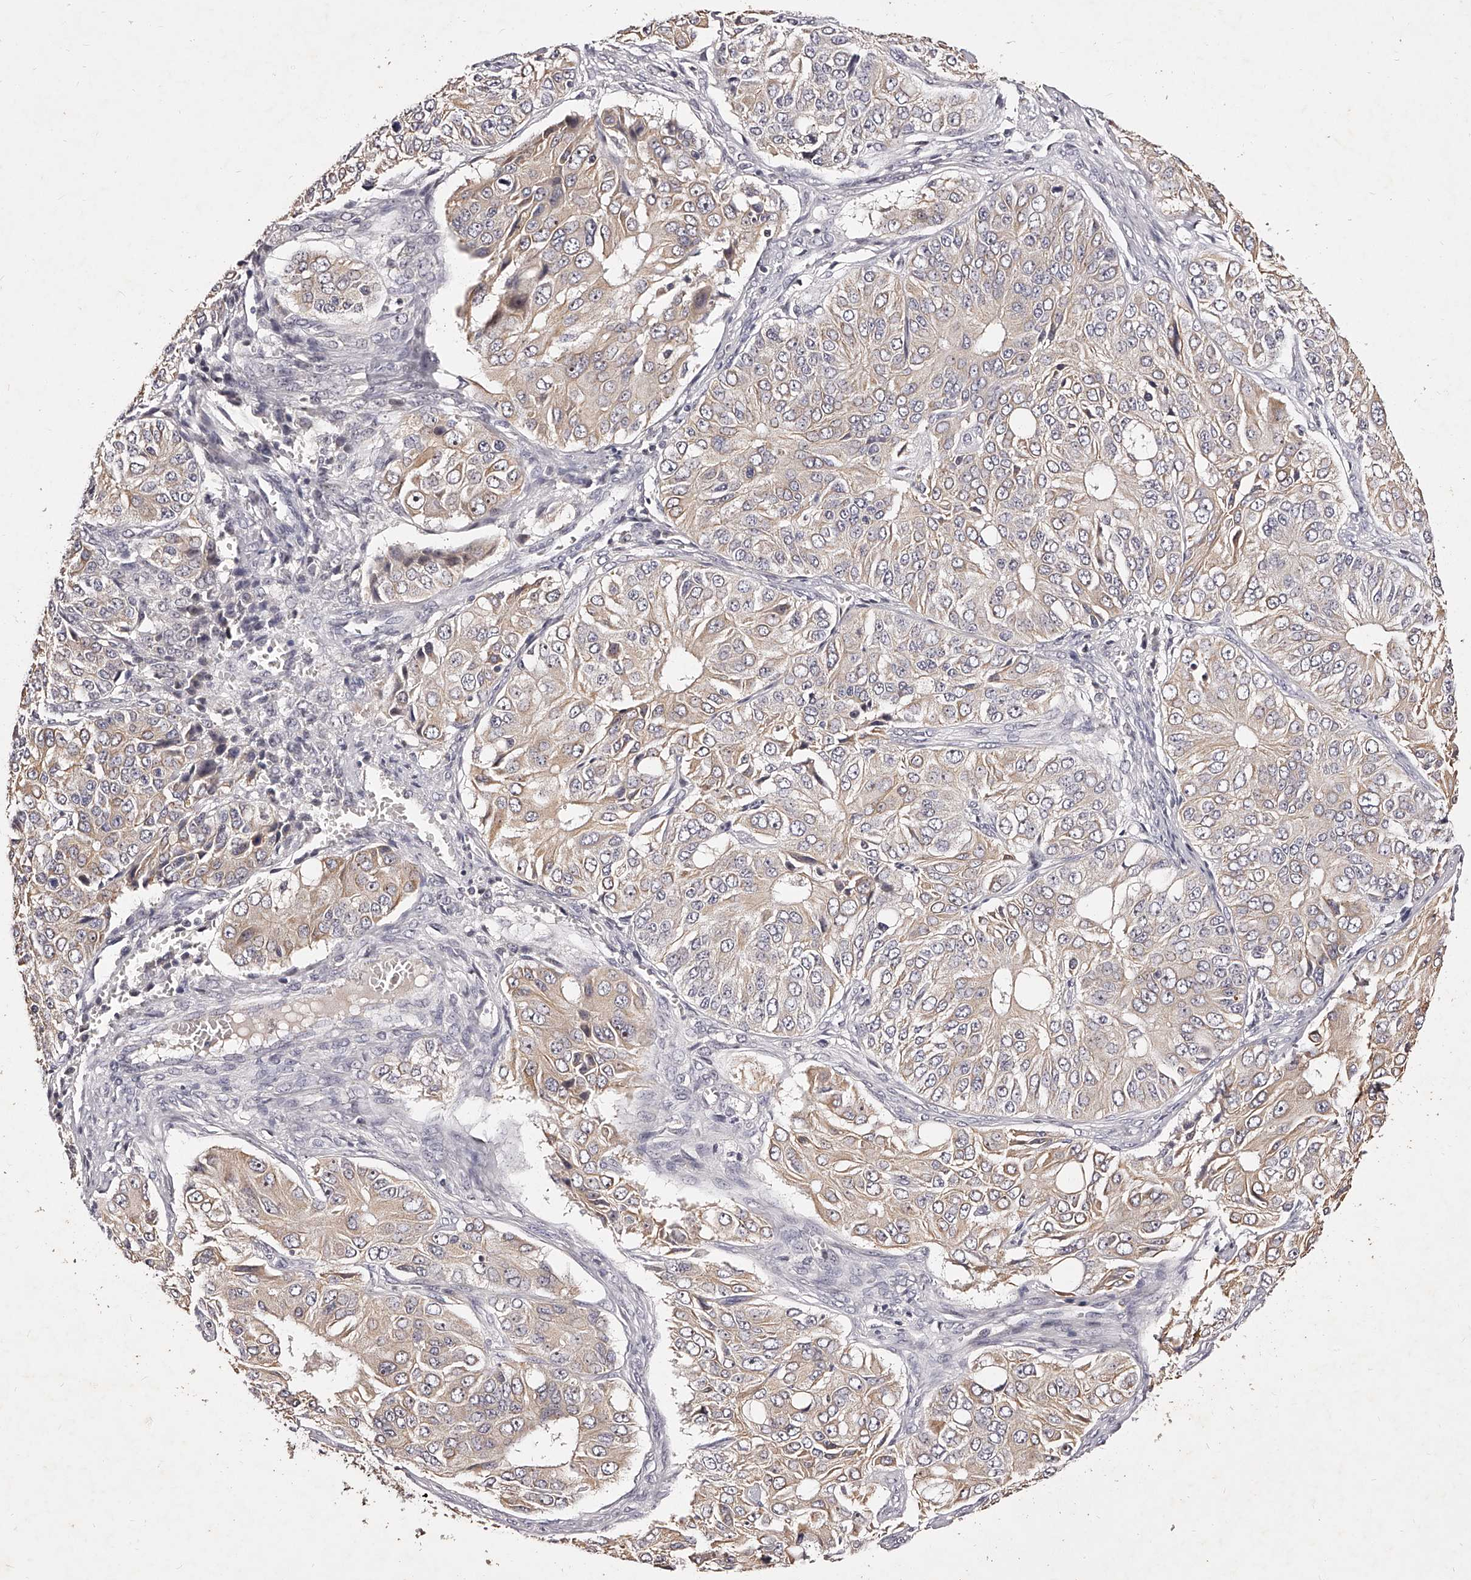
{"staining": {"intensity": "weak", "quantity": "<25%", "location": "cytoplasmic/membranous"}, "tissue": "ovarian cancer", "cell_type": "Tumor cells", "image_type": "cancer", "snomed": [{"axis": "morphology", "description": "Carcinoma, endometroid"}, {"axis": "topography", "description": "Ovary"}], "caption": "Tumor cells are negative for brown protein staining in ovarian cancer. The staining was performed using DAB (3,3'-diaminobenzidine) to visualize the protein expression in brown, while the nuclei were stained in blue with hematoxylin (Magnification: 20x).", "gene": "PHACTR1", "patient": {"sex": "female", "age": 51}}